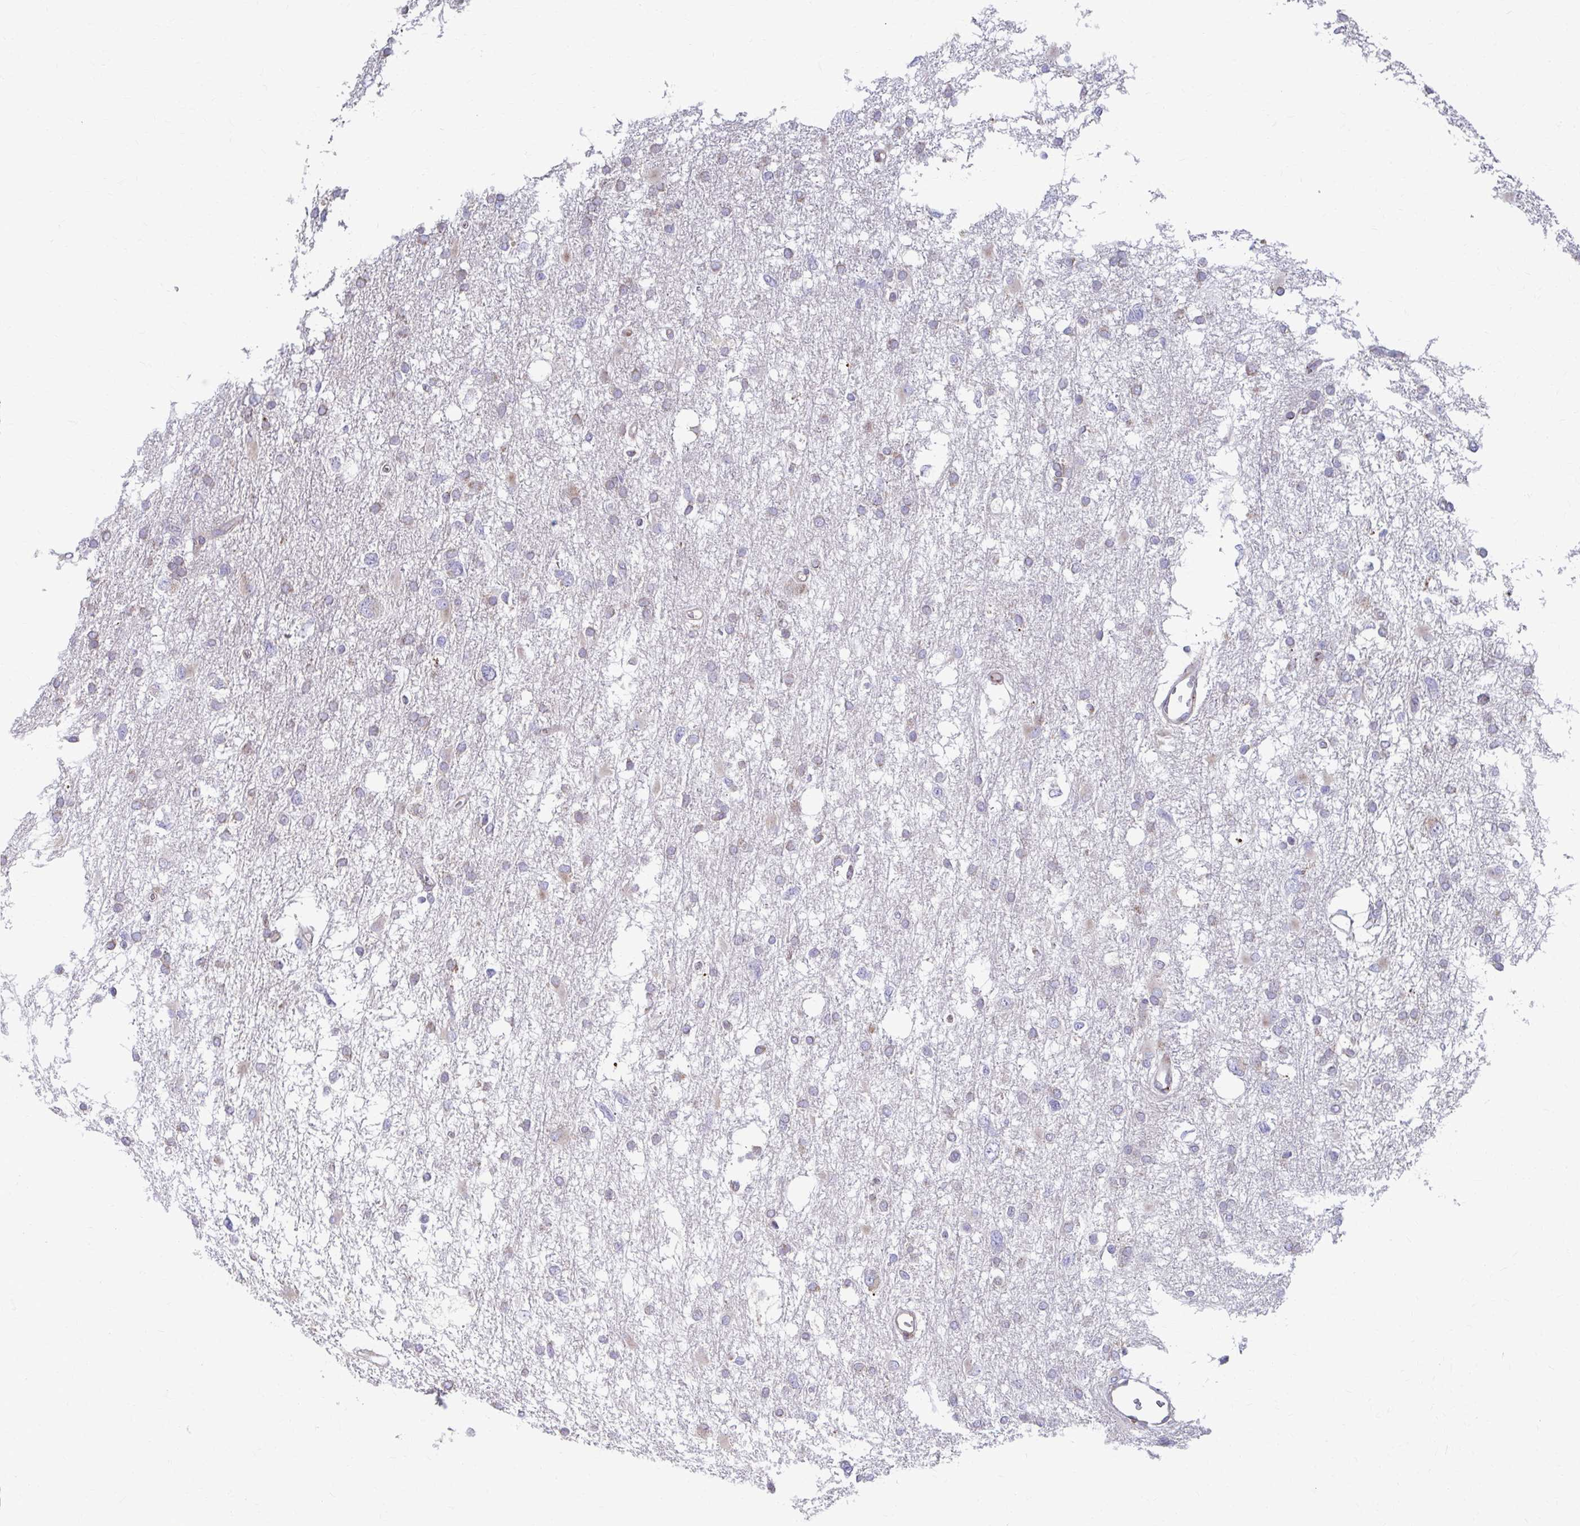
{"staining": {"intensity": "negative", "quantity": "none", "location": "none"}, "tissue": "glioma", "cell_type": "Tumor cells", "image_type": "cancer", "snomed": [{"axis": "morphology", "description": "Glioma, malignant, High grade"}, {"axis": "topography", "description": "Brain"}], "caption": "Immunohistochemical staining of high-grade glioma (malignant) reveals no significant expression in tumor cells.", "gene": "FKBP2", "patient": {"sex": "male", "age": 61}}